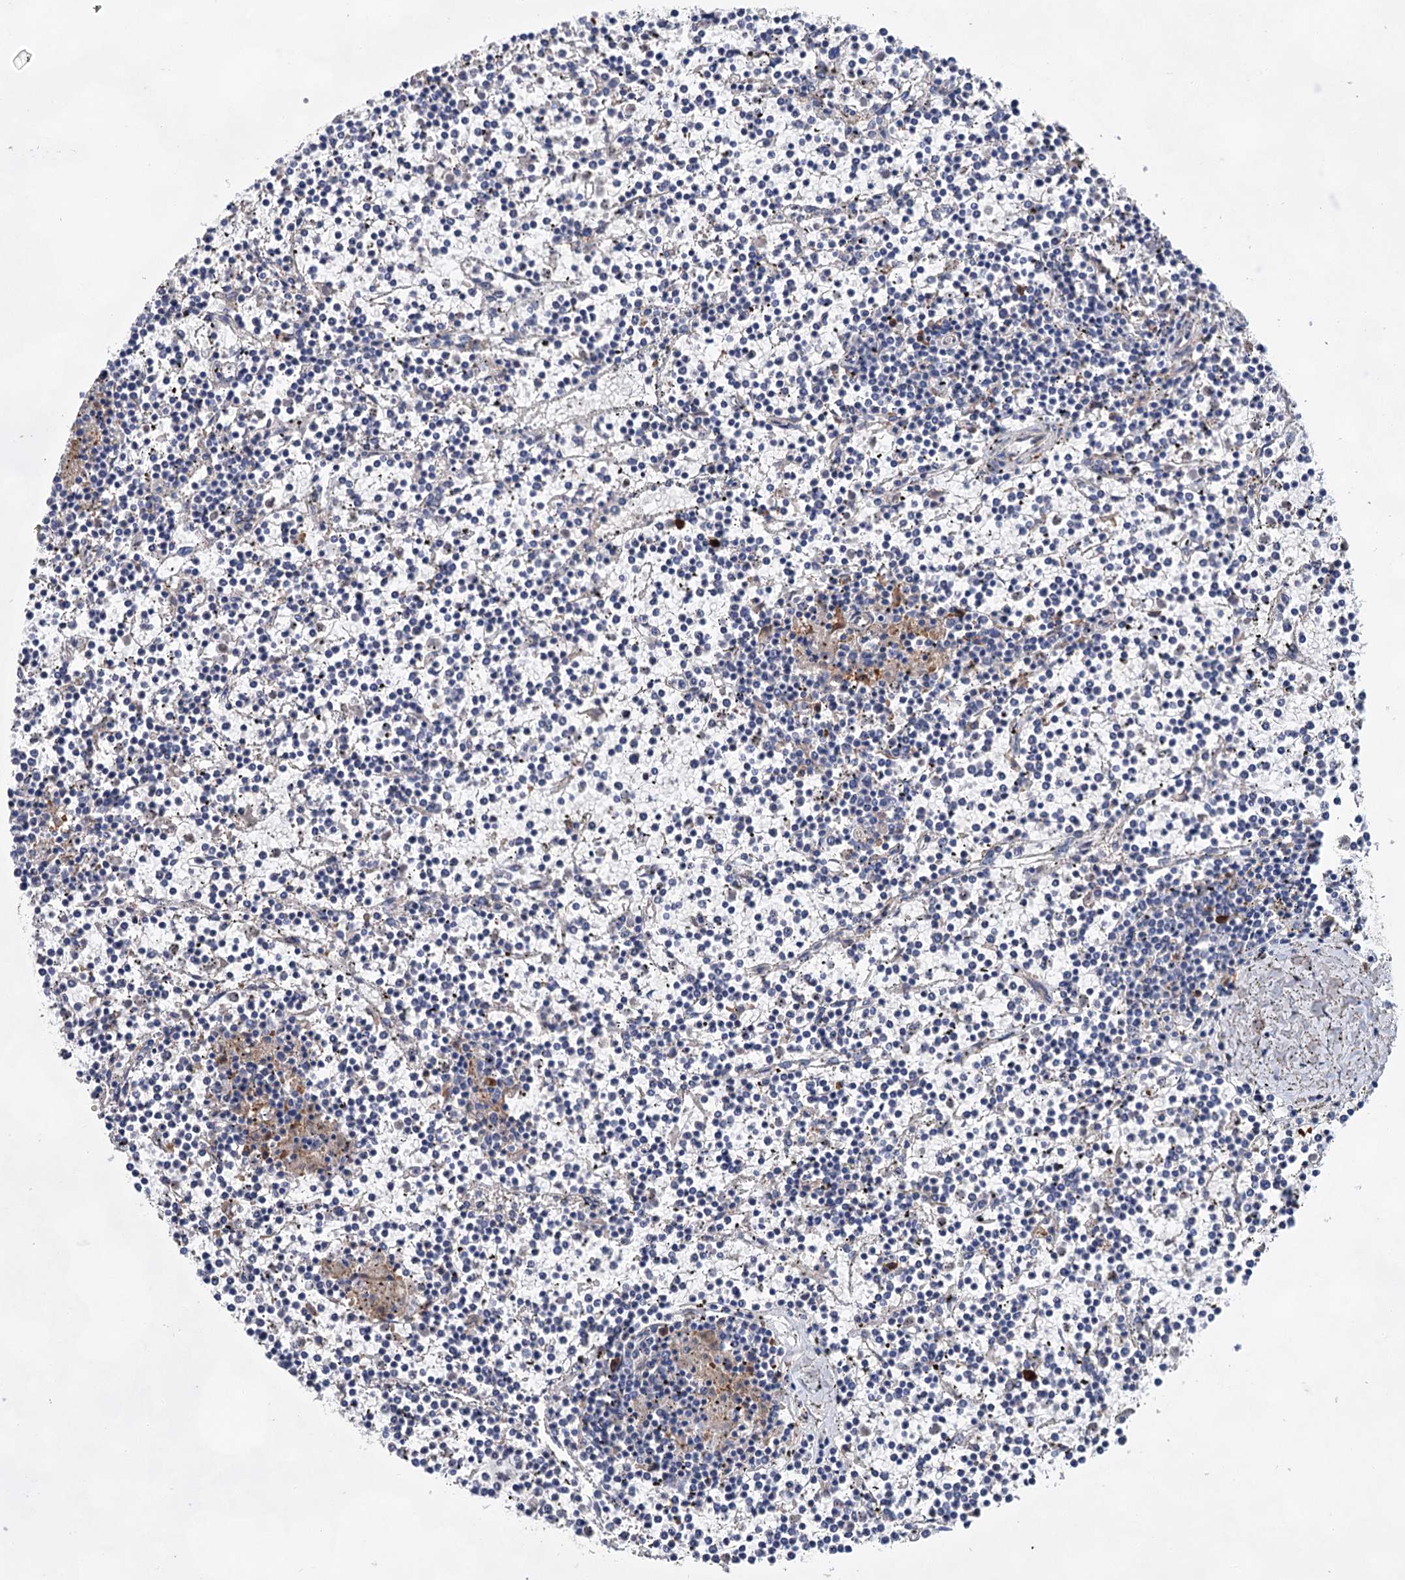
{"staining": {"intensity": "negative", "quantity": "none", "location": "none"}, "tissue": "lymphoma", "cell_type": "Tumor cells", "image_type": "cancer", "snomed": [{"axis": "morphology", "description": "Malignant lymphoma, non-Hodgkin's type, Low grade"}, {"axis": "topography", "description": "Spleen"}], "caption": "A high-resolution image shows immunohistochemistry (IHC) staining of malignant lymphoma, non-Hodgkin's type (low-grade), which reveals no significant positivity in tumor cells.", "gene": "TMTC3", "patient": {"sex": "female", "age": 19}}